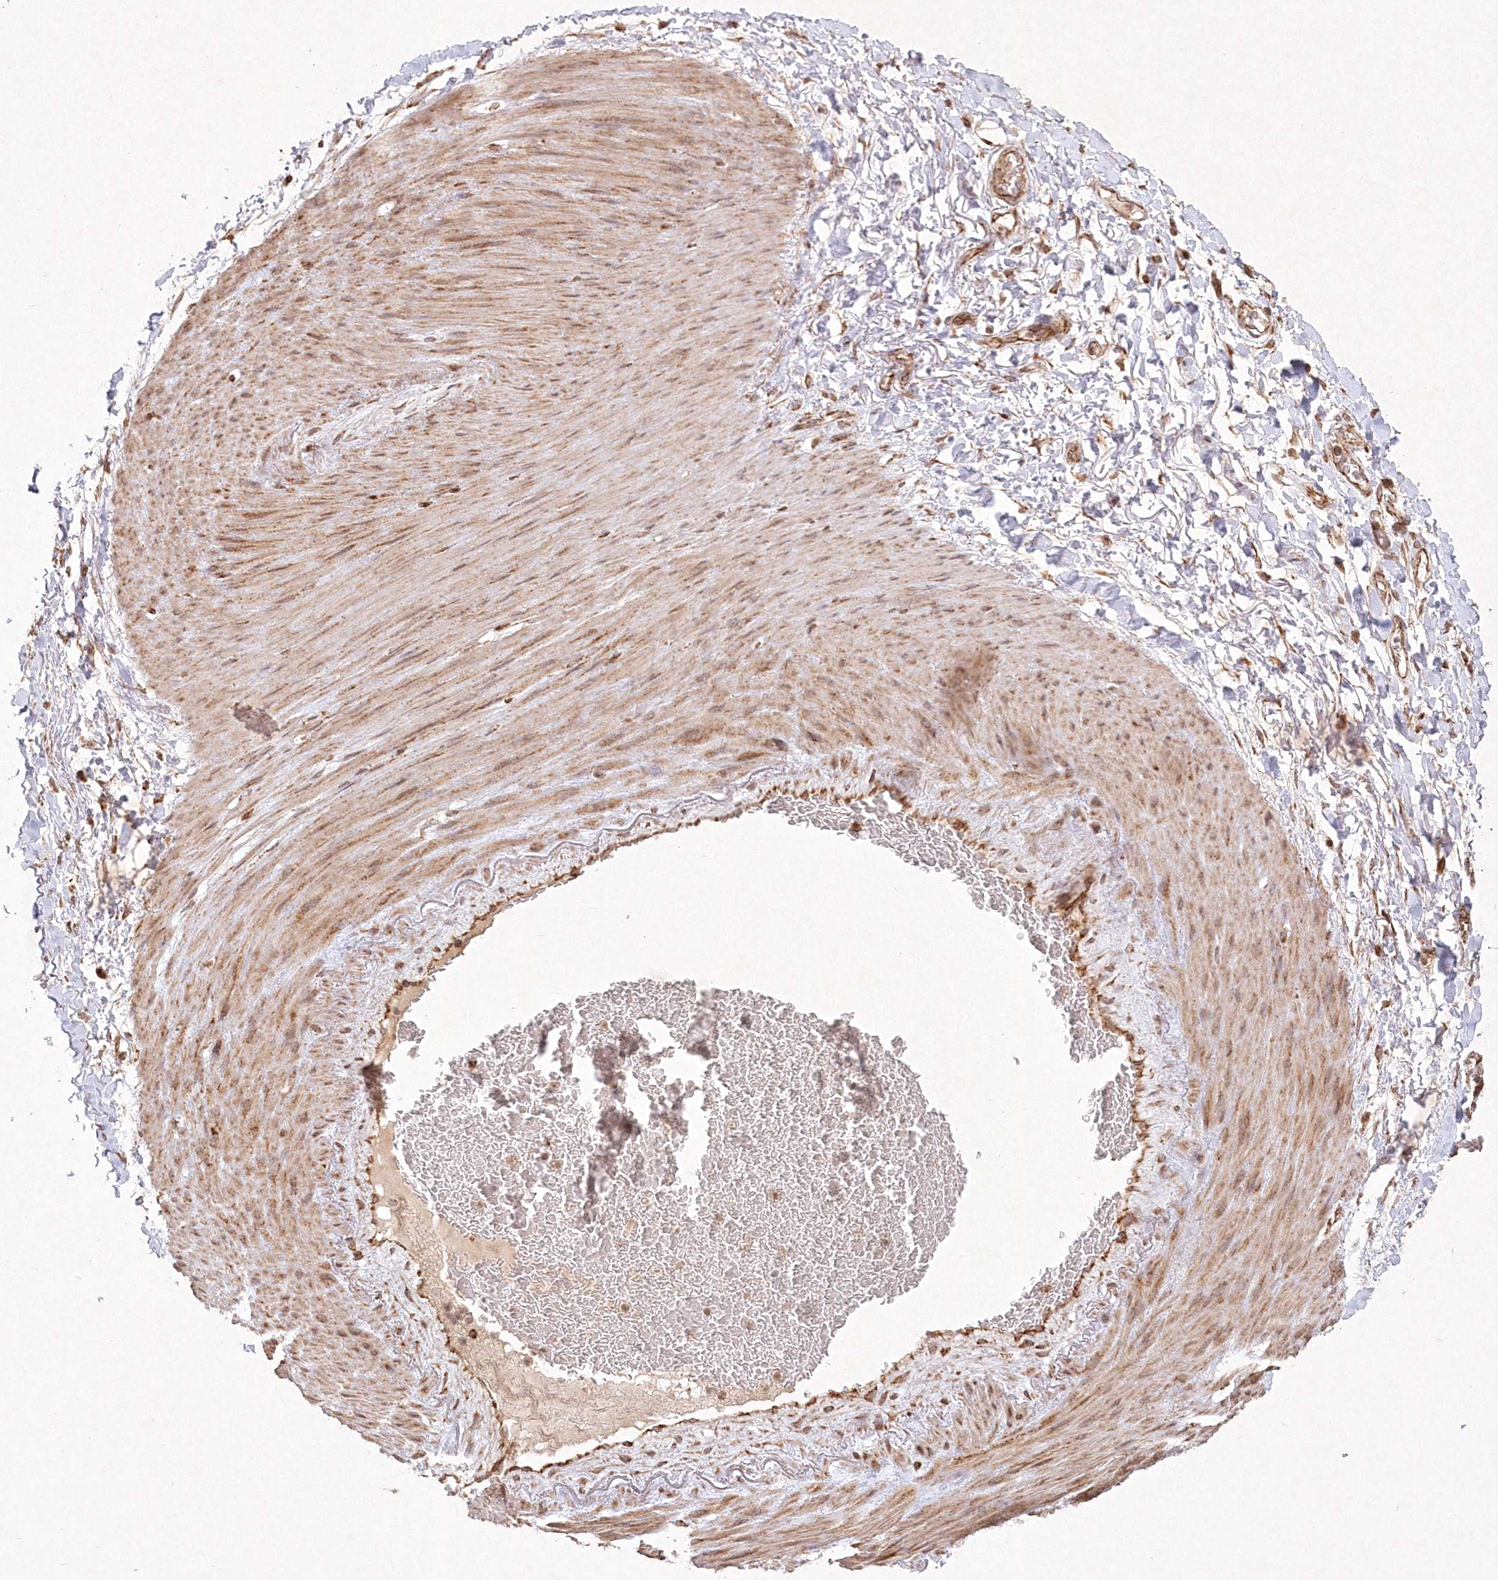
{"staining": {"intensity": "moderate", "quantity": ">75%", "location": "cytoplasmic/membranous,nuclear"}, "tissue": "adipose tissue", "cell_type": "Adipocytes", "image_type": "normal", "snomed": [{"axis": "morphology", "description": "Normal tissue, NOS"}, {"axis": "morphology", "description": "Adenocarcinoma, NOS"}, {"axis": "topography", "description": "Esophagus"}], "caption": "Immunohistochemistry (DAB) staining of normal adipose tissue exhibits moderate cytoplasmic/membranous,nuclear protein positivity in about >75% of adipocytes.", "gene": "LRPPRC", "patient": {"sex": "male", "age": 62}}